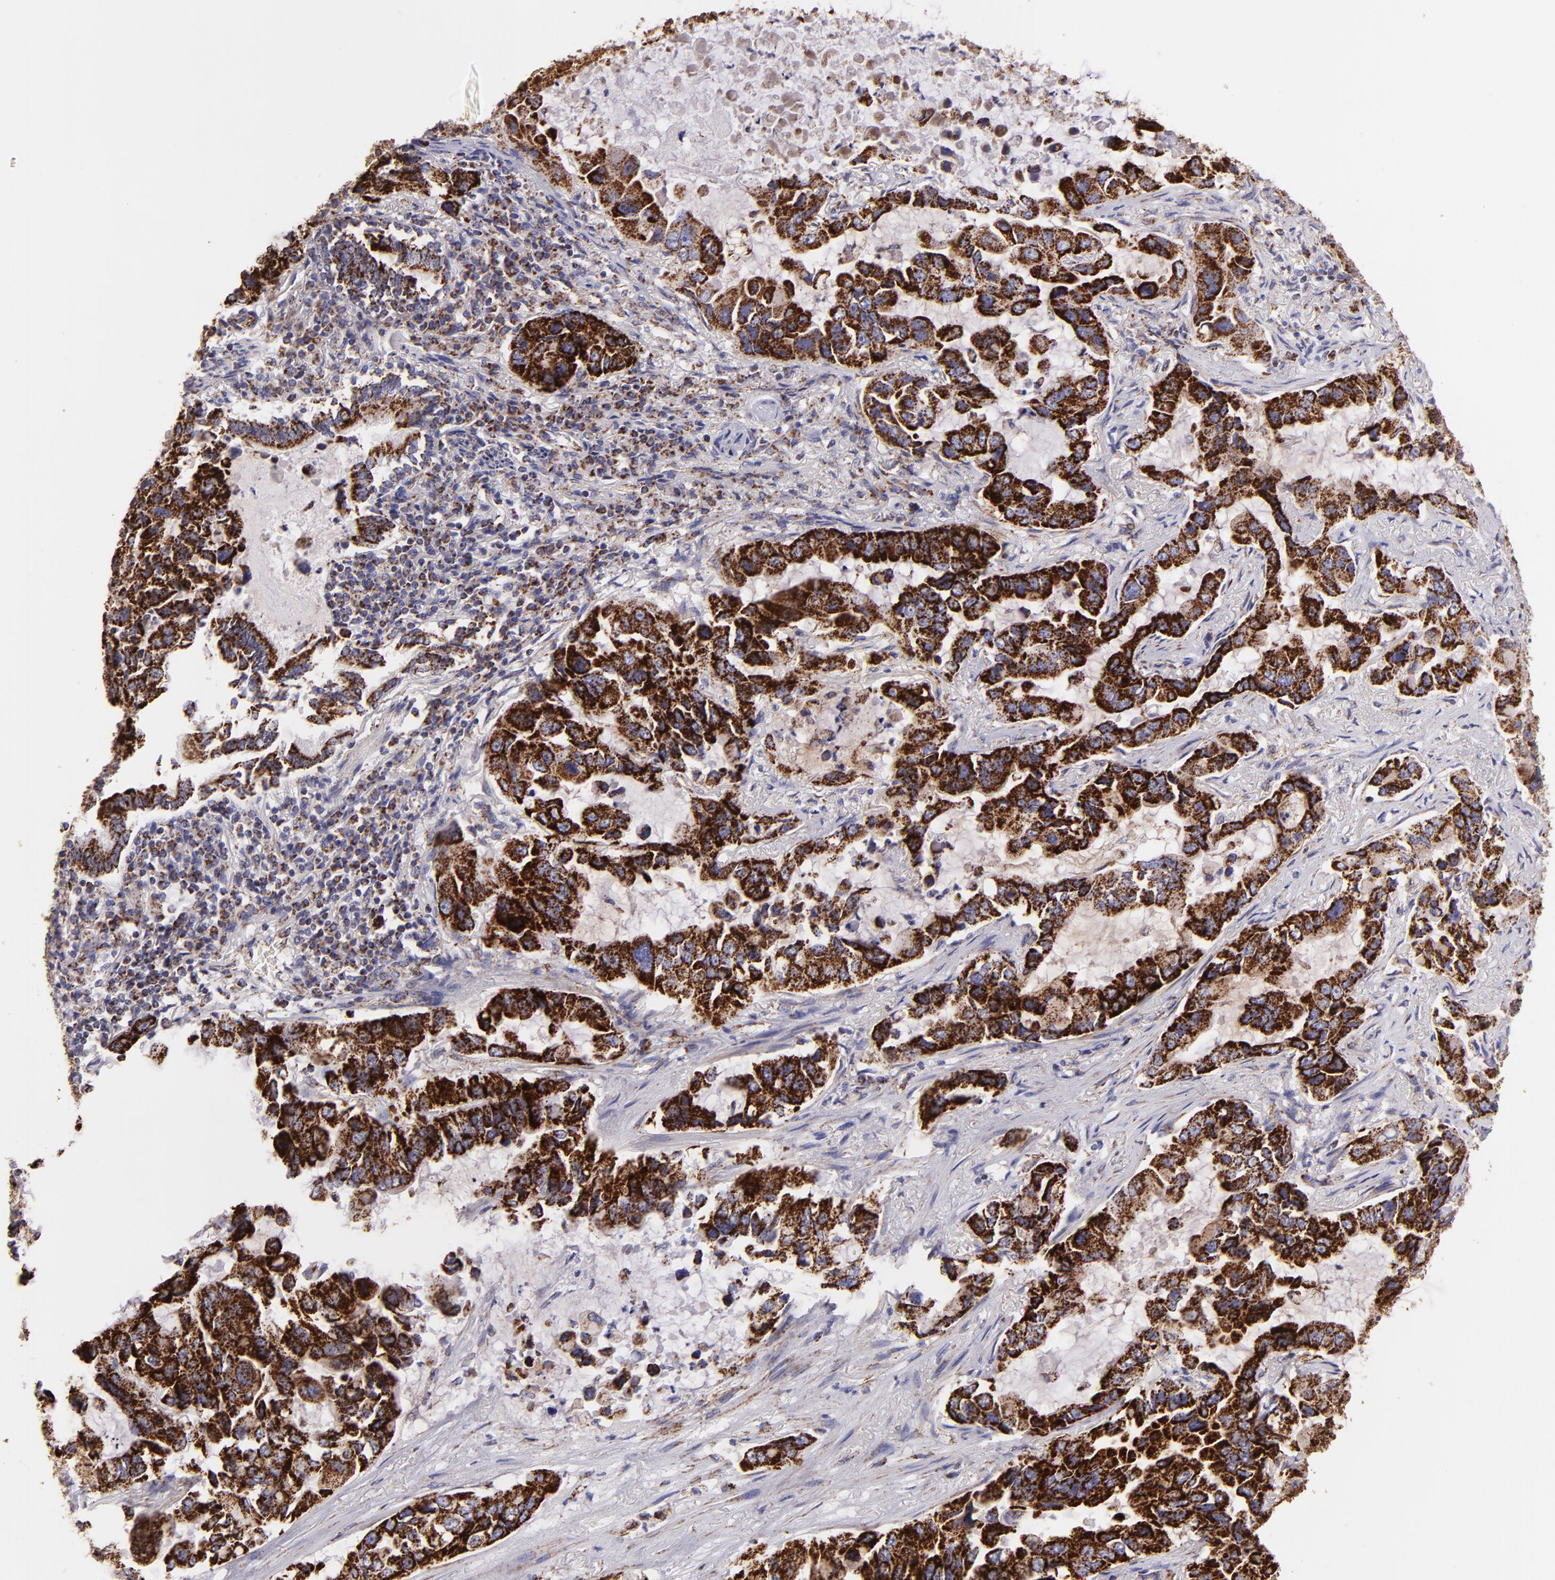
{"staining": {"intensity": "strong", "quantity": ">75%", "location": "cytoplasmic/membranous"}, "tissue": "lung cancer", "cell_type": "Tumor cells", "image_type": "cancer", "snomed": [{"axis": "morphology", "description": "Adenocarcinoma, NOS"}, {"axis": "topography", "description": "Lung"}], "caption": "Human lung cancer (adenocarcinoma) stained with a protein marker displays strong staining in tumor cells.", "gene": "HSPD1", "patient": {"sex": "male", "age": 64}}